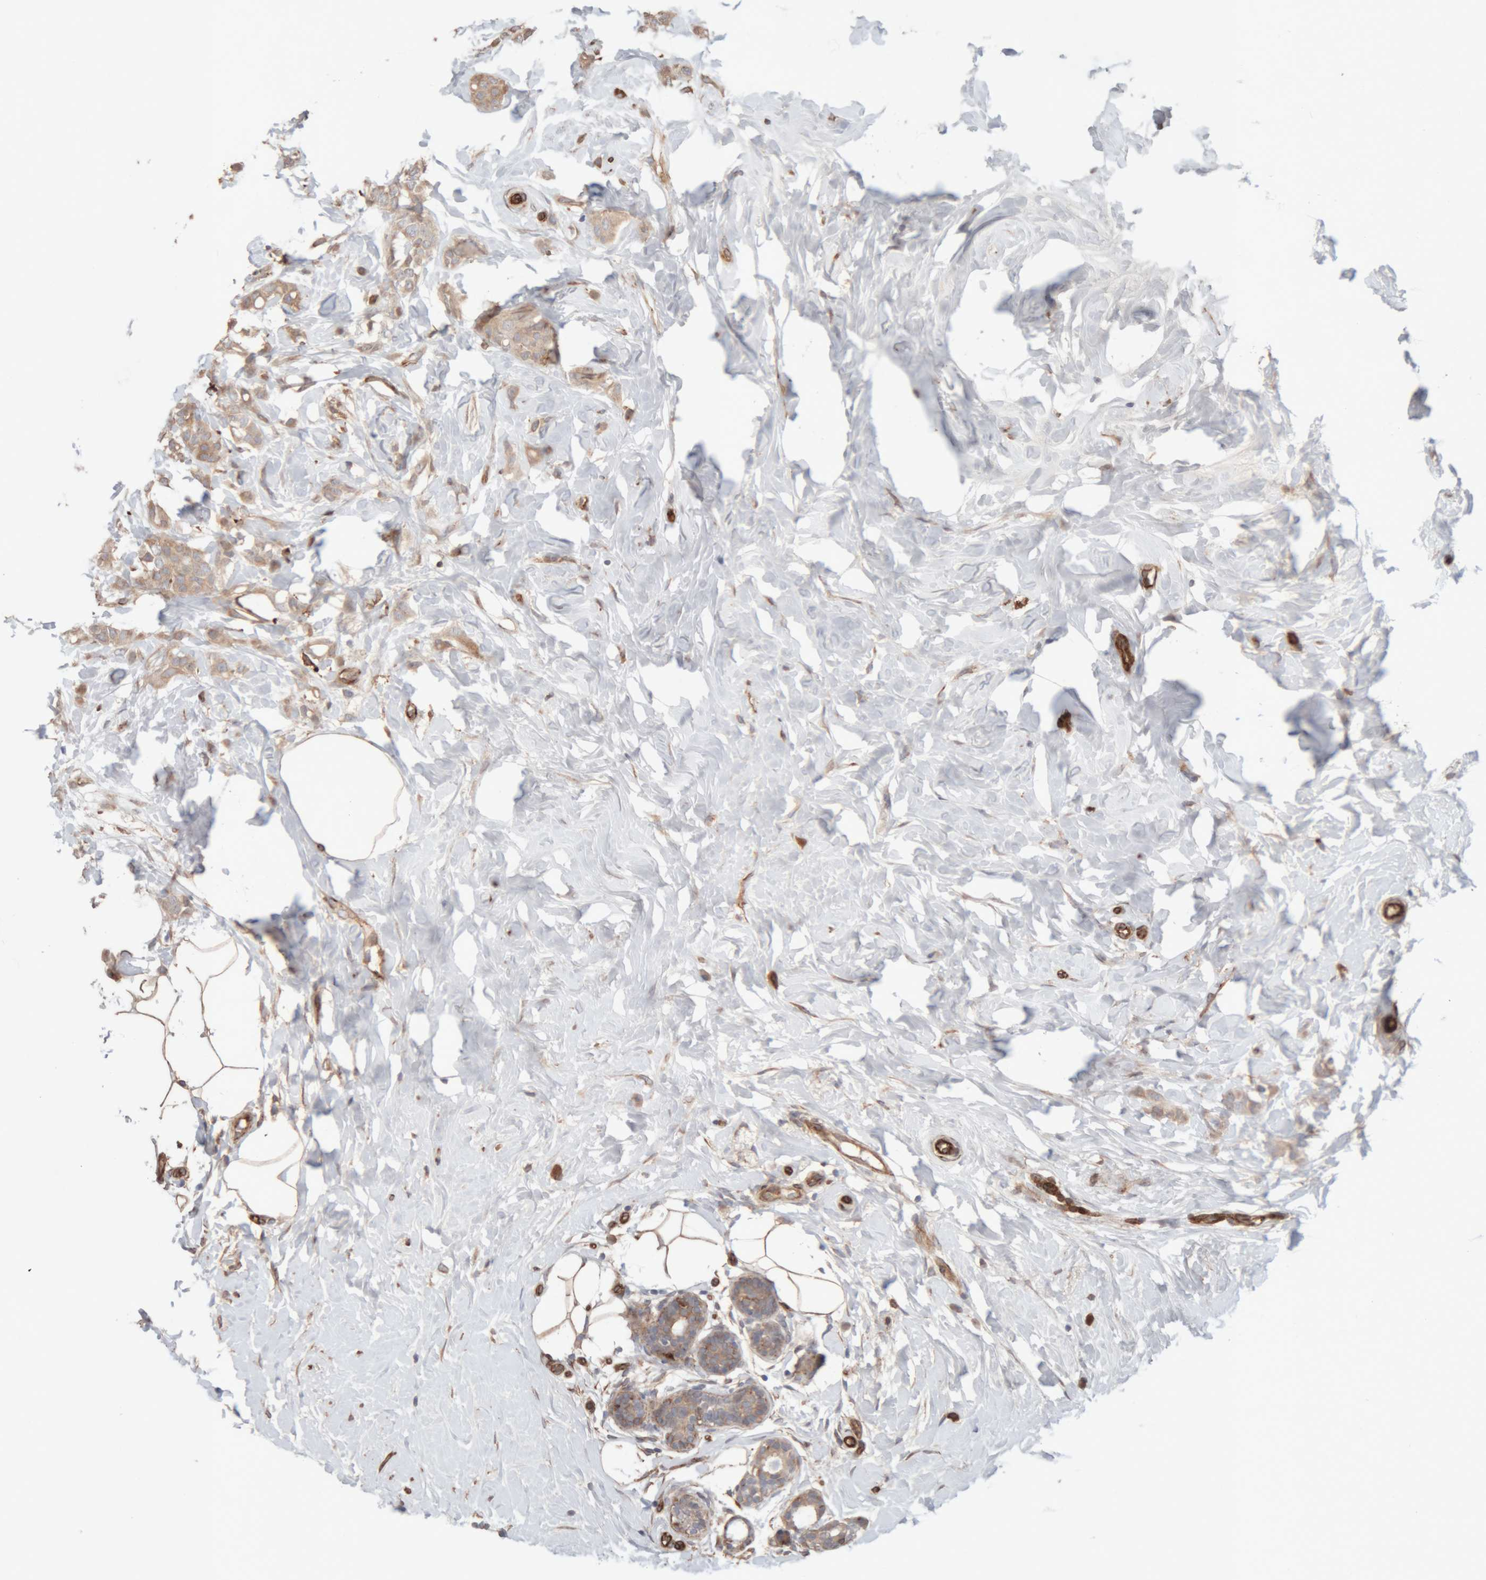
{"staining": {"intensity": "weak", "quantity": ">75%", "location": "cytoplasmic/membranous"}, "tissue": "breast cancer", "cell_type": "Tumor cells", "image_type": "cancer", "snomed": [{"axis": "morphology", "description": "Lobular carcinoma, in situ"}, {"axis": "morphology", "description": "Lobular carcinoma"}, {"axis": "topography", "description": "Breast"}], "caption": "Weak cytoplasmic/membranous staining is identified in approximately >75% of tumor cells in breast lobular carcinoma in situ.", "gene": "RAB32", "patient": {"sex": "female", "age": 41}}